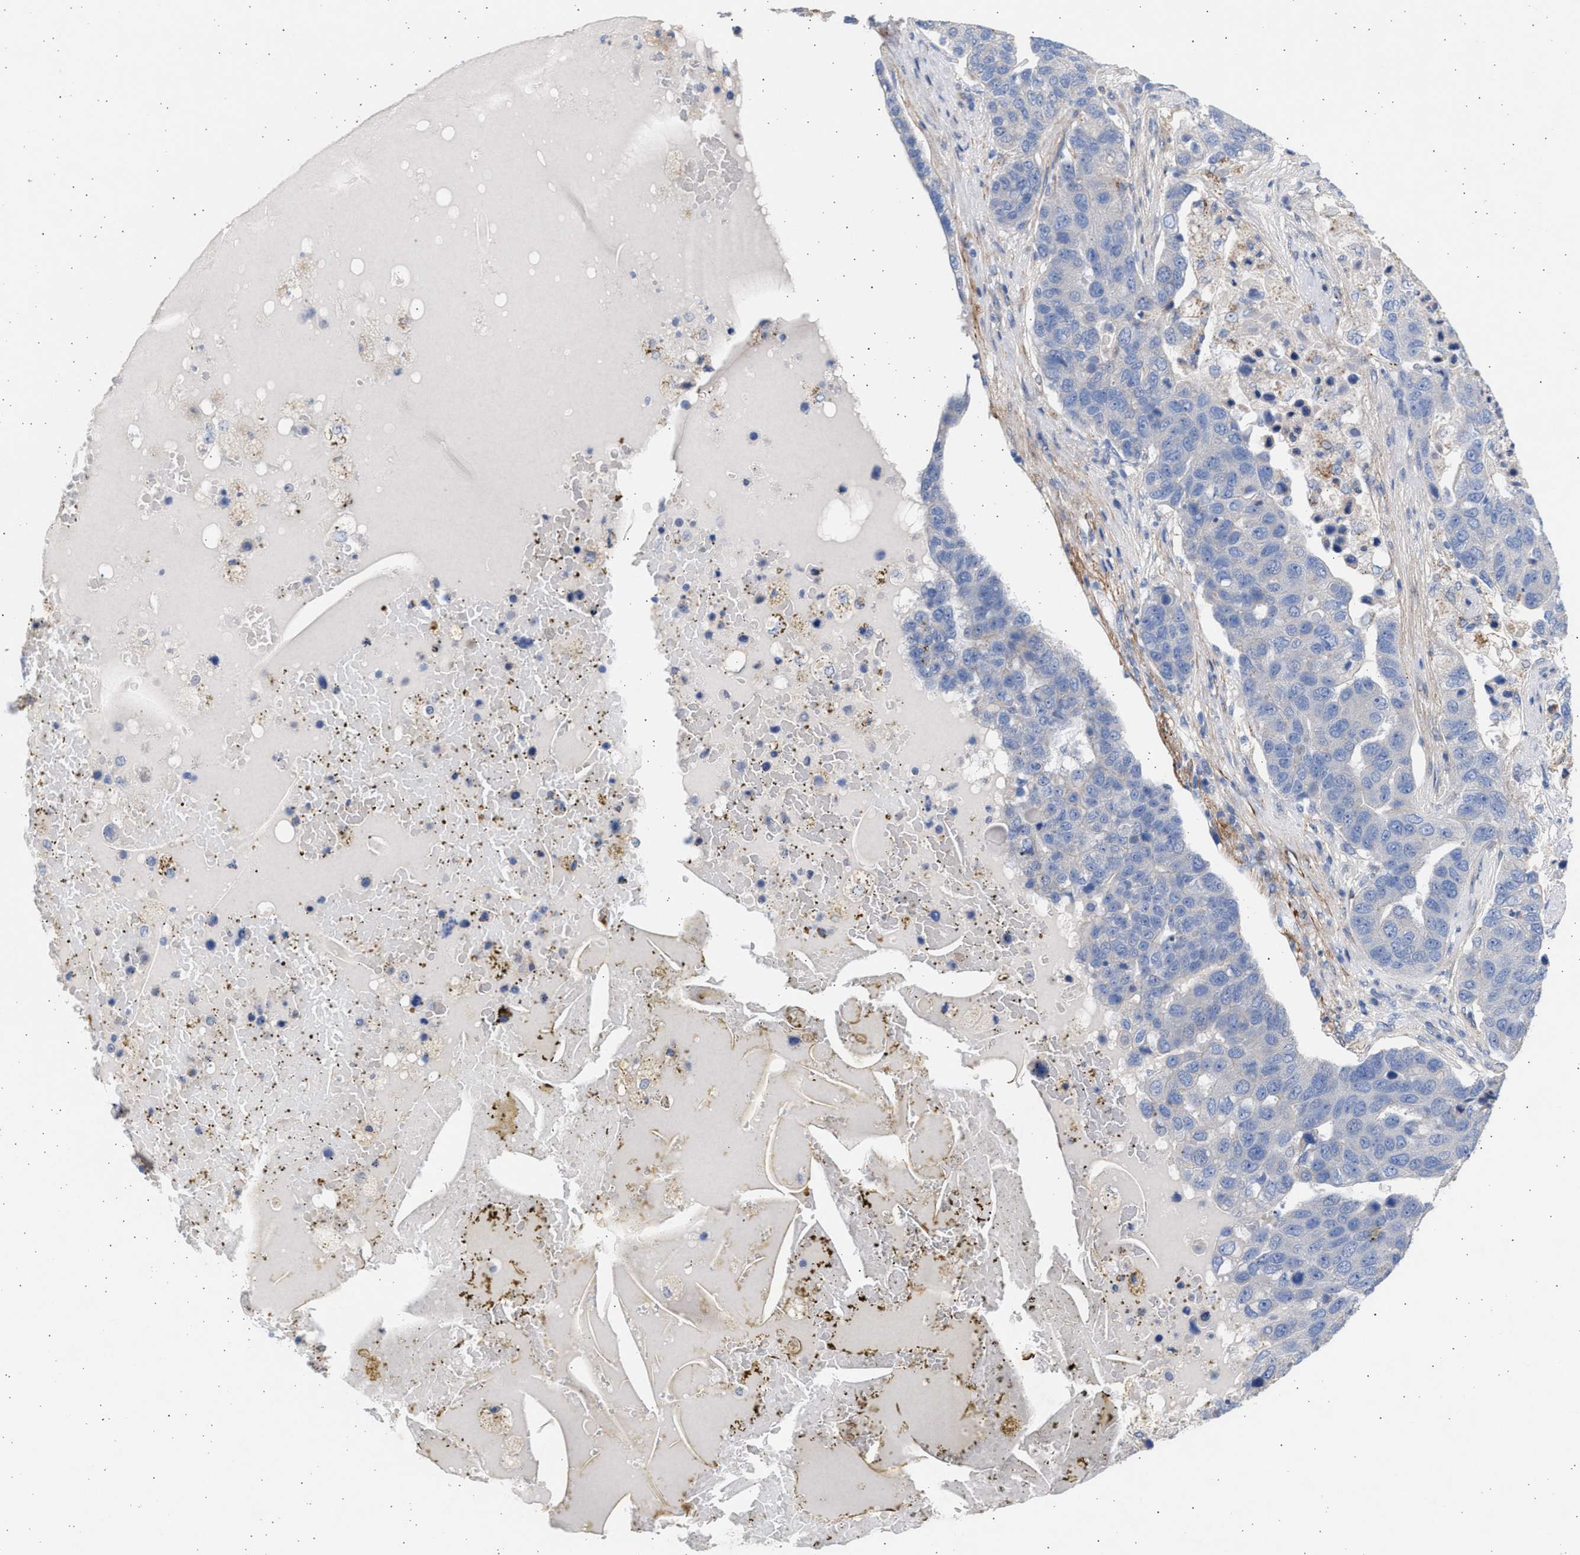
{"staining": {"intensity": "negative", "quantity": "none", "location": "none"}, "tissue": "pancreatic cancer", "cell_type": "Tumor cells", "image_type": "cancer", "snomed": [{"axis": "morphology", "description": "Adenocarcinoma, NOS"}, {"axis": "topography", "description": "Pancreas"}], "caption": "An image of pancreatic cancer stained for a protein exhibits no brown staining in tumor cells.", "gene": "NBR1", "patient": {"sex": "female", "age": 61}}